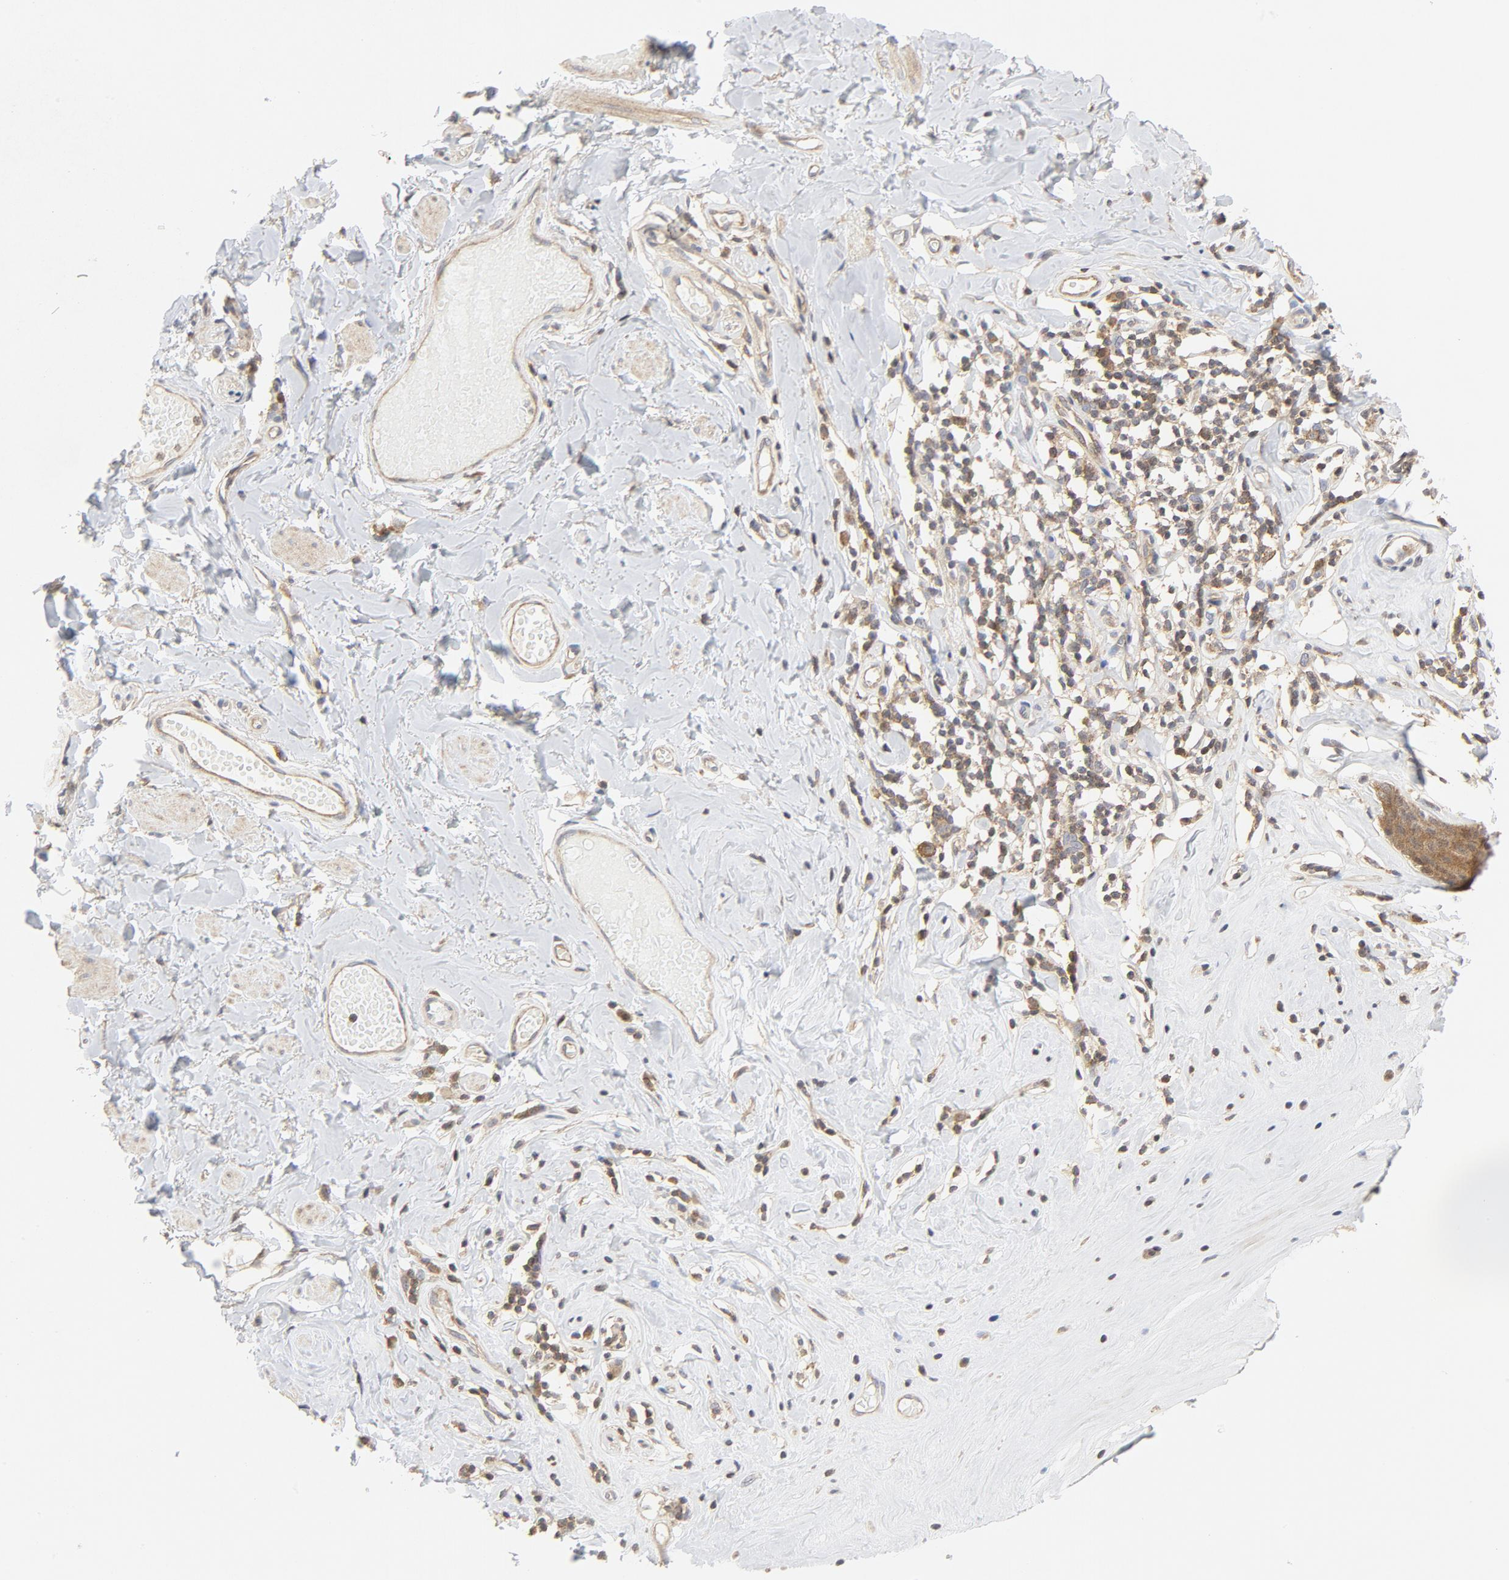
{"staining": {"intensity": "moderate", "quantity": "25%-75%", "location": "cytoplasmic/membranous"}, "tissue": "skin", "cell_type": "Epidermal cells", "image_type": "normal", "snomed": [{"axis": "morphology", "description": "Normal tissue, NOS"}, {"axis": "morphology", "description": "Inflammation, NOS"}, {"axis": "topography", "description": "Vulva"}], "caption": "This micrograph displays IHC staining of benign human skin, with medium moderate cytoplasmic/membranous staining in about 25%-75% of epidermal cells.", "gene": "MAP2K7", "patient": {"sex": "female", "age": 84}}